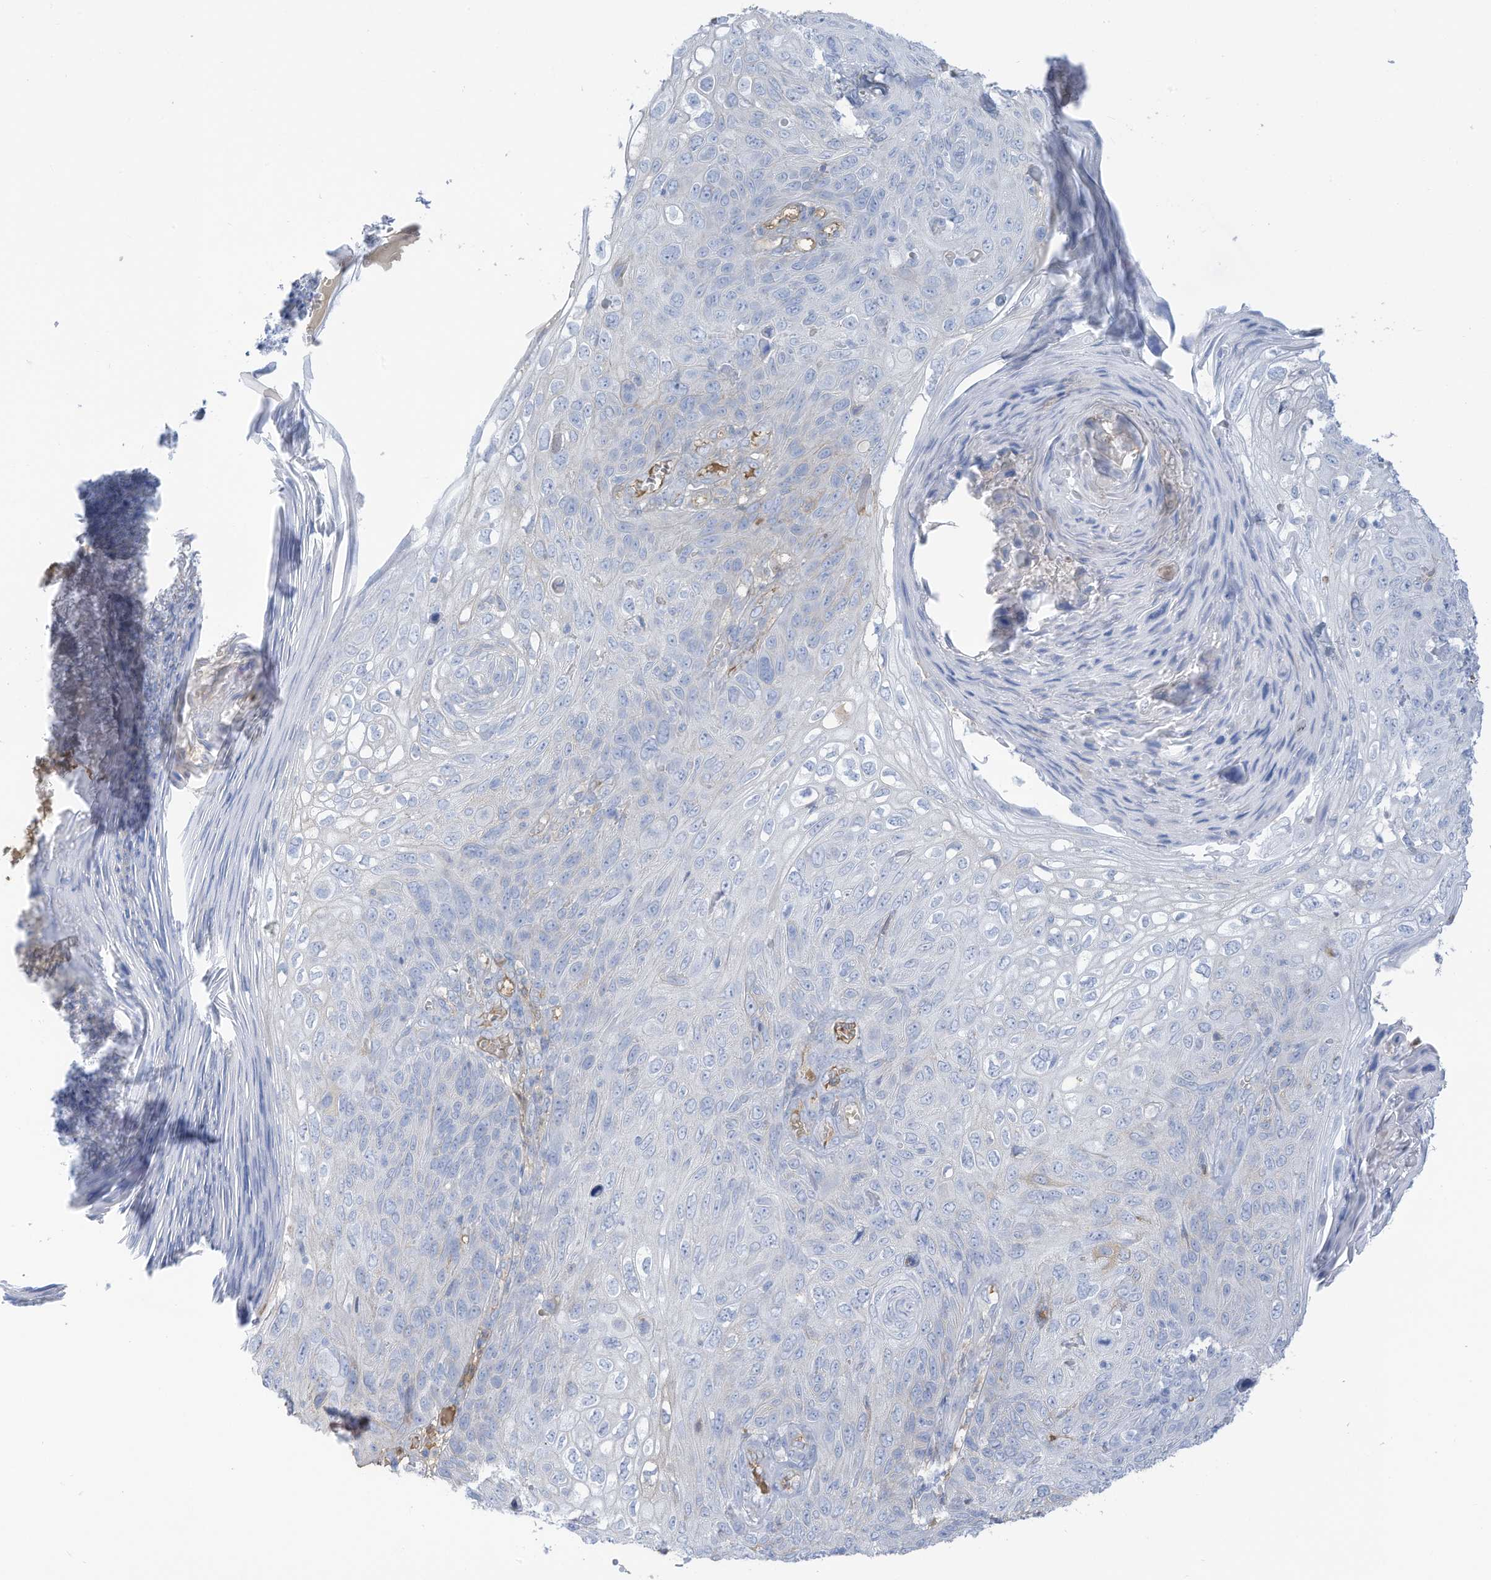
{"staining": {"intensity": "negative", "quantity": "none", "location": "none"}, "tissue": "skin cancer", "cell_type": "Tumor cells", "image_type": "cancer", "snomed": [{"axis": "morphology", "description": "Squamous cell carcinoma, NOS"}, {"axis": "topography", "description": "Skin"}], "caption": "Human squamous cell carcinoma (skin) stained for a protein using immunohistochemistry (IHC) exhibits no positivity in tumor cells.", "gene": "HSD17B13", "patient": {"sex": "female", "age": 90}}